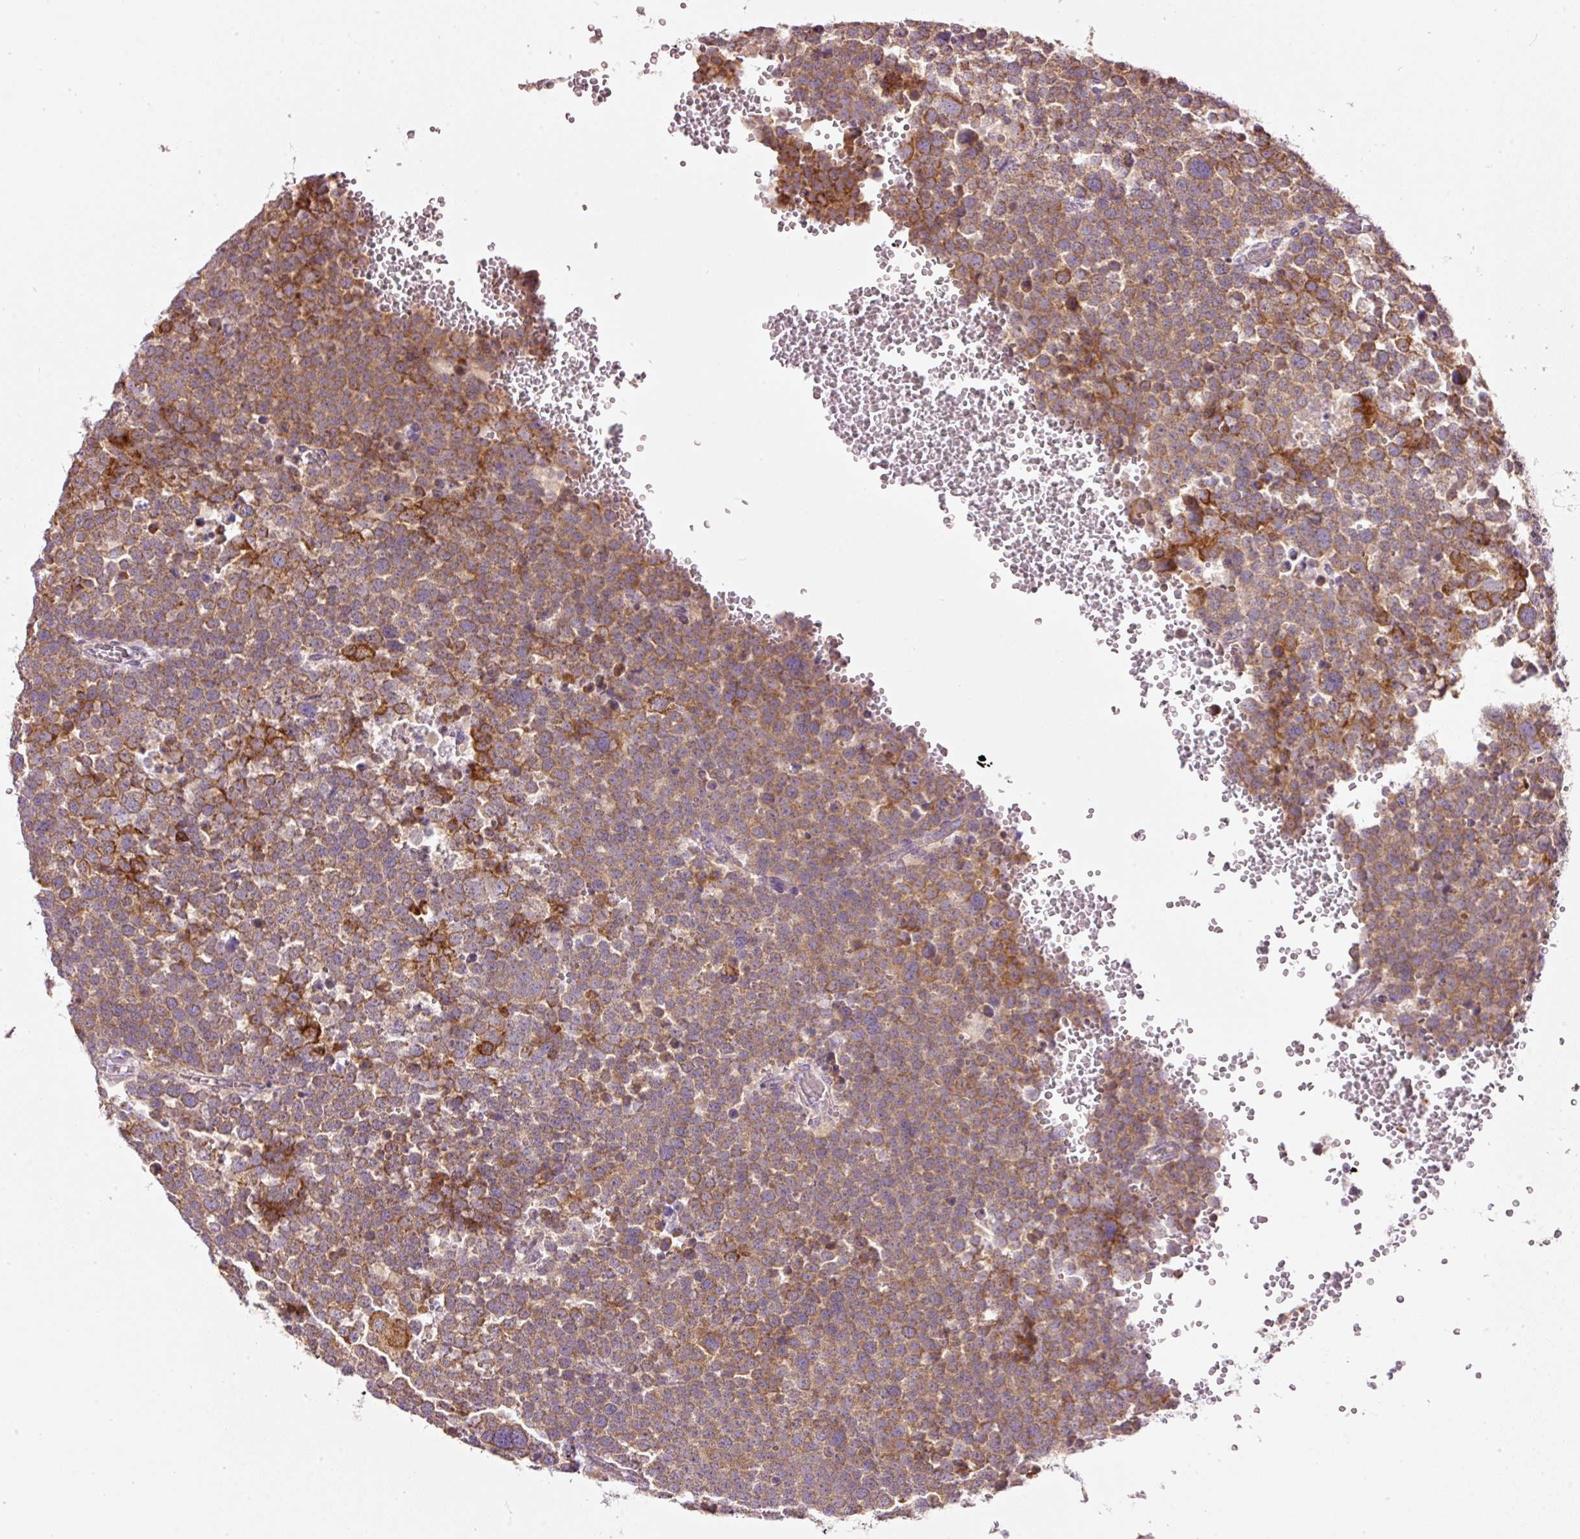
{"staining": {"intensity": "moderate", "quantity": ">75%", "location": "cytoplasmic/membranous"}, "tissue": "testis cancer", "cell_type": "Tumor cells", "image_type": "cancer", "snomed": [{"axis": "morphology", "description": "Seminoma, NOS"}, {"axis": "topography", "description": "Testis"}], "caption": "Seminoma (testis) stained for a protein demonstrates moderate cytoplasmic/membranous positivity in tumor cells.", "gene": "FAM78B", "patient": {"sex": "male", "age": 71}}